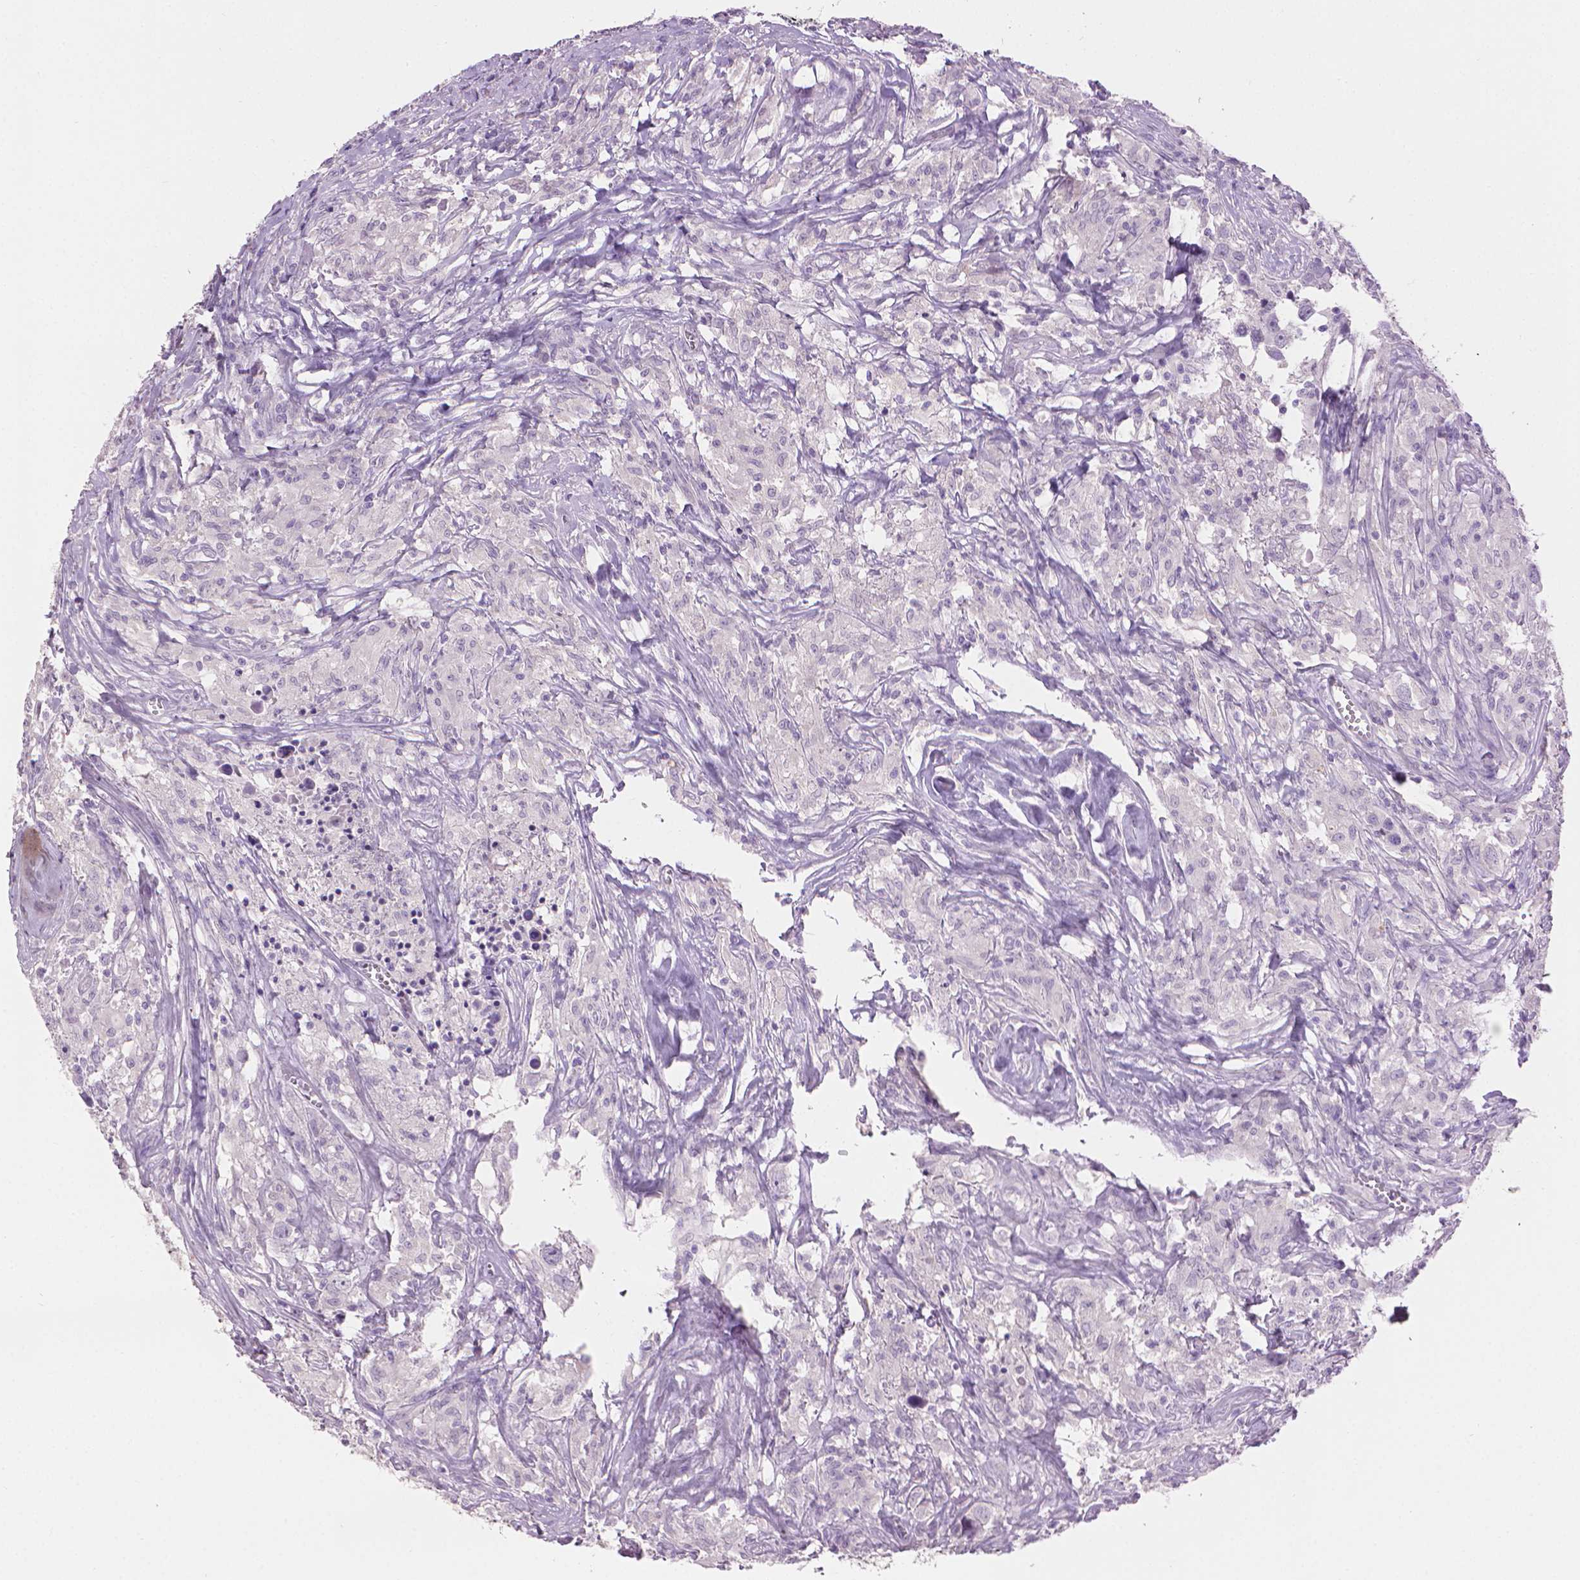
{"staining": {"intensity": "negative", "quantity": "none", "location": "none"}, "tissue": "testis cancer", "cell_type": "Tumor cells", "image_type": "cancer", "snomed": [{"axis": "morphology", "description": "Seminoma, NOS"}, {"axis": "topography", "description": "Testis"}], "caption": "This is an immunohistochemistry micrograph of human seminoma (testis). There is no staining in tumor cells.", "gene": "MLANA", "patient": {"sex": "male", "age": 49}}